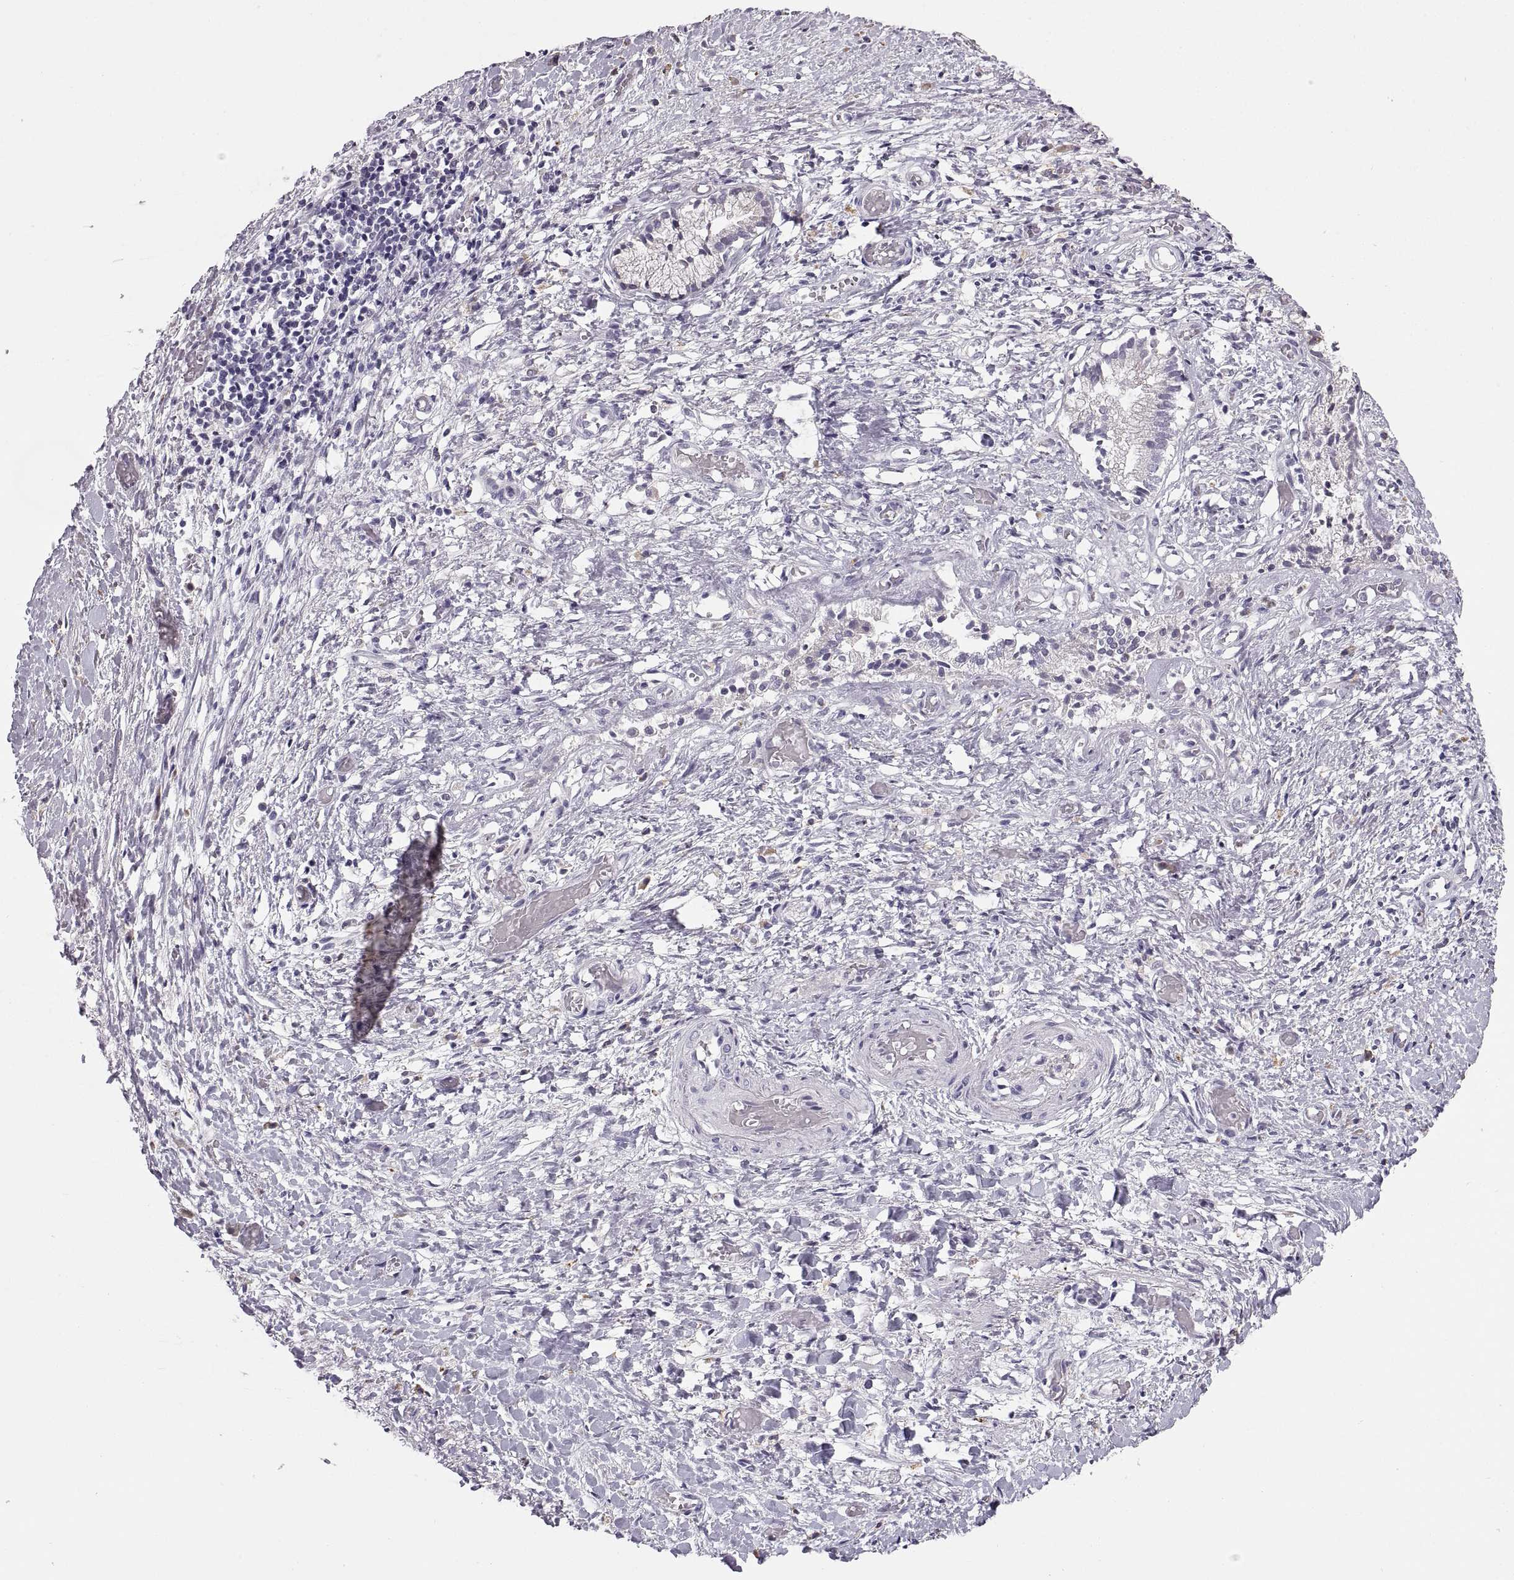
{"staining": {"intensity": "negative", "quantity": "none", "location": "none"}, "tissue": "liver cancer", "cell_type": "Tumor cells", "image_type": "cancer", "snomed": [{"axis": "morphology", "description": "Cholangiocarcinoma"}, {"axis": "topography", "description": "Liver"}], "caption": "High power microscopy histopathology image of an immunohistochemistry (IHC) image of liver cholangiocarcinoma, revealing no significant staining in tumor cells.", "gene": "MAGEB18", "patient": {"sex": "female", "age": 52}}